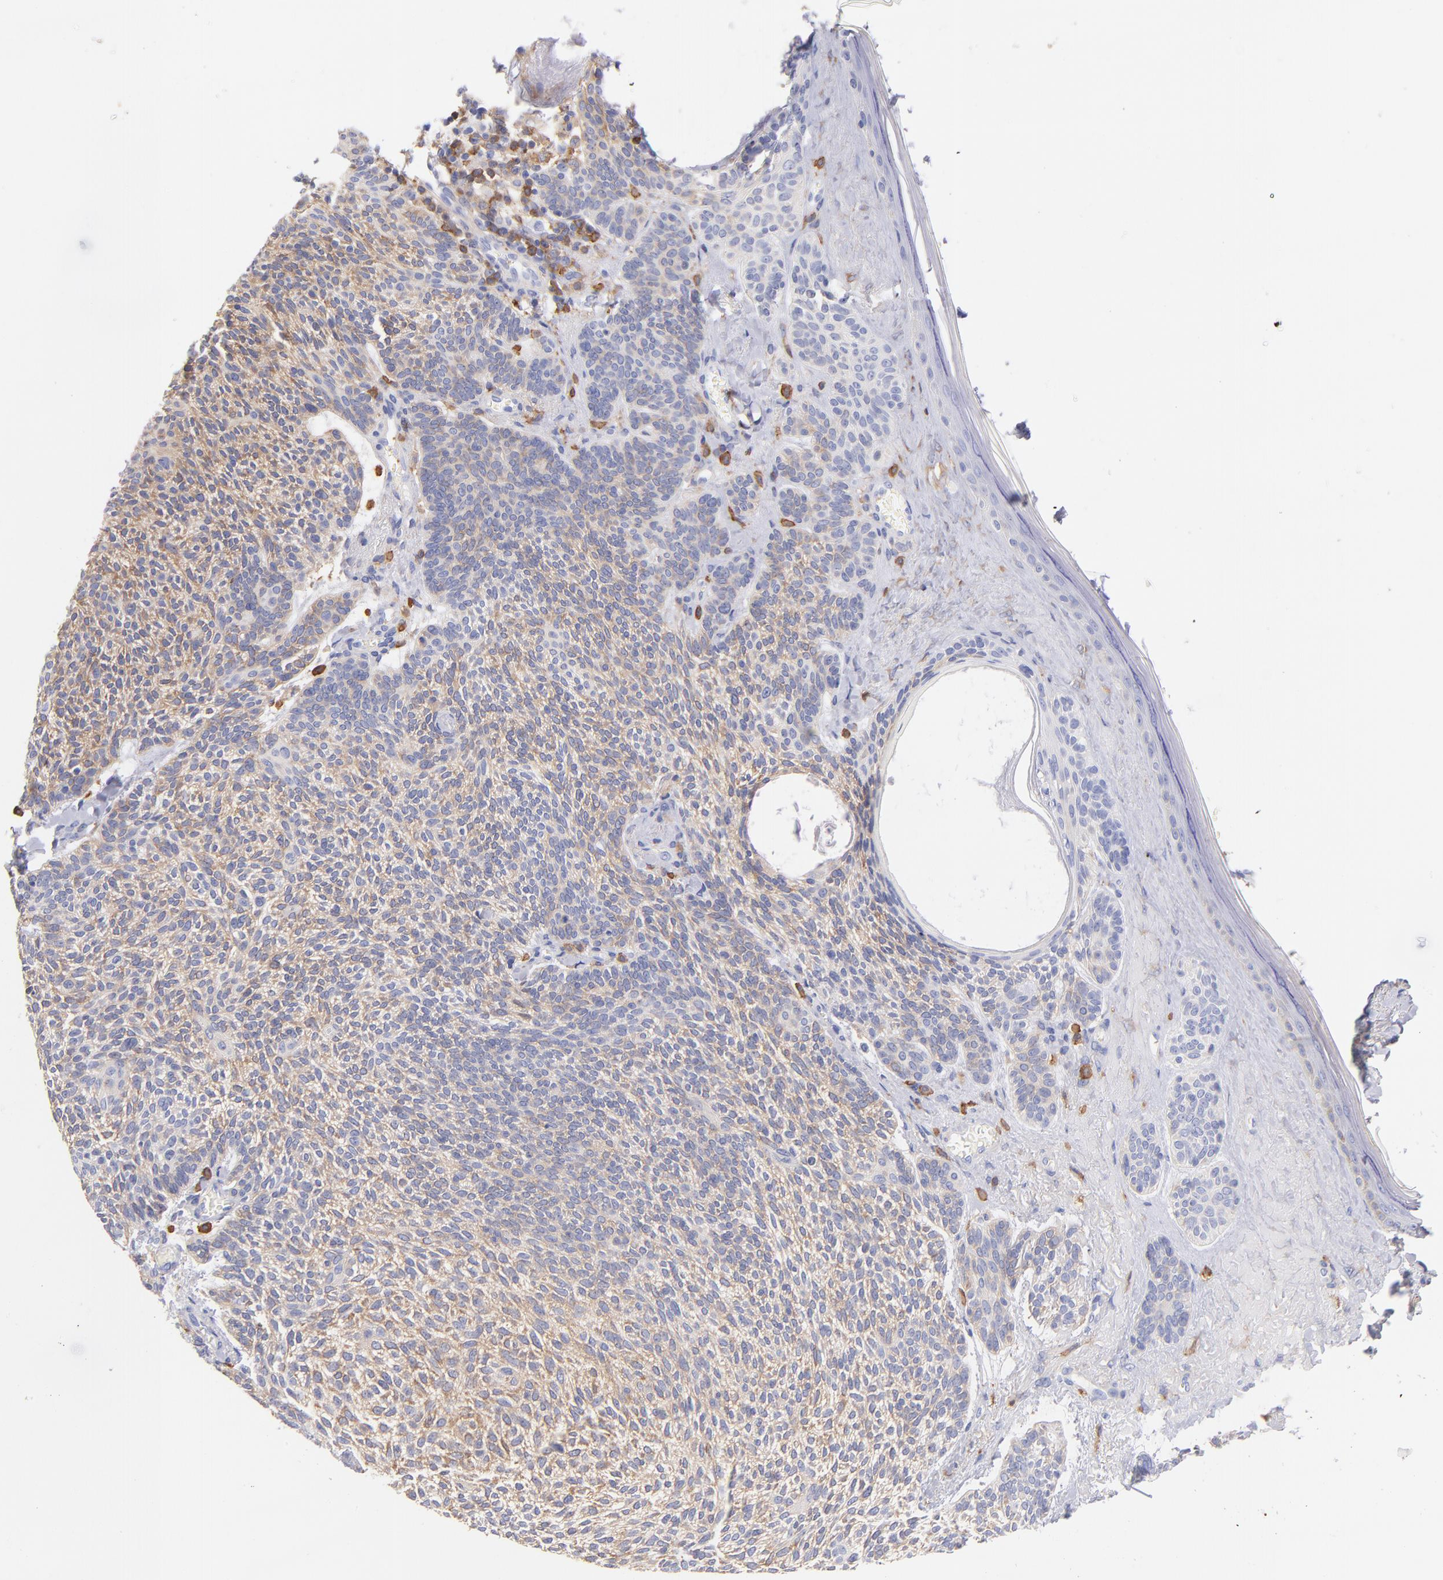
{"staining": {"intensity": "weak", "quantity": ">75%", "location": "cytoplasmic/membranous"}, "tissue": "skin cancer", "cell_type": "Tumor cells", "image_type": "cancer", "snomed": [{"axis": "morphology", "description": "Normal tissue, NOS"}, {"axis": "morphology", "description": "Basal cell carcinoma"}, {"axis": "topography", "description": "Skin"}], "caption": "Immunohistochemistry (IHC) image of basal cell carcinoma (skin) stained for a protein (brown), which demonstrates low levels of weak cytoplasmic/membranous expression in approximately >75% of tumor cells.", "gene": "PRKCA", "patient": {"sex": "female", "age": 70}}